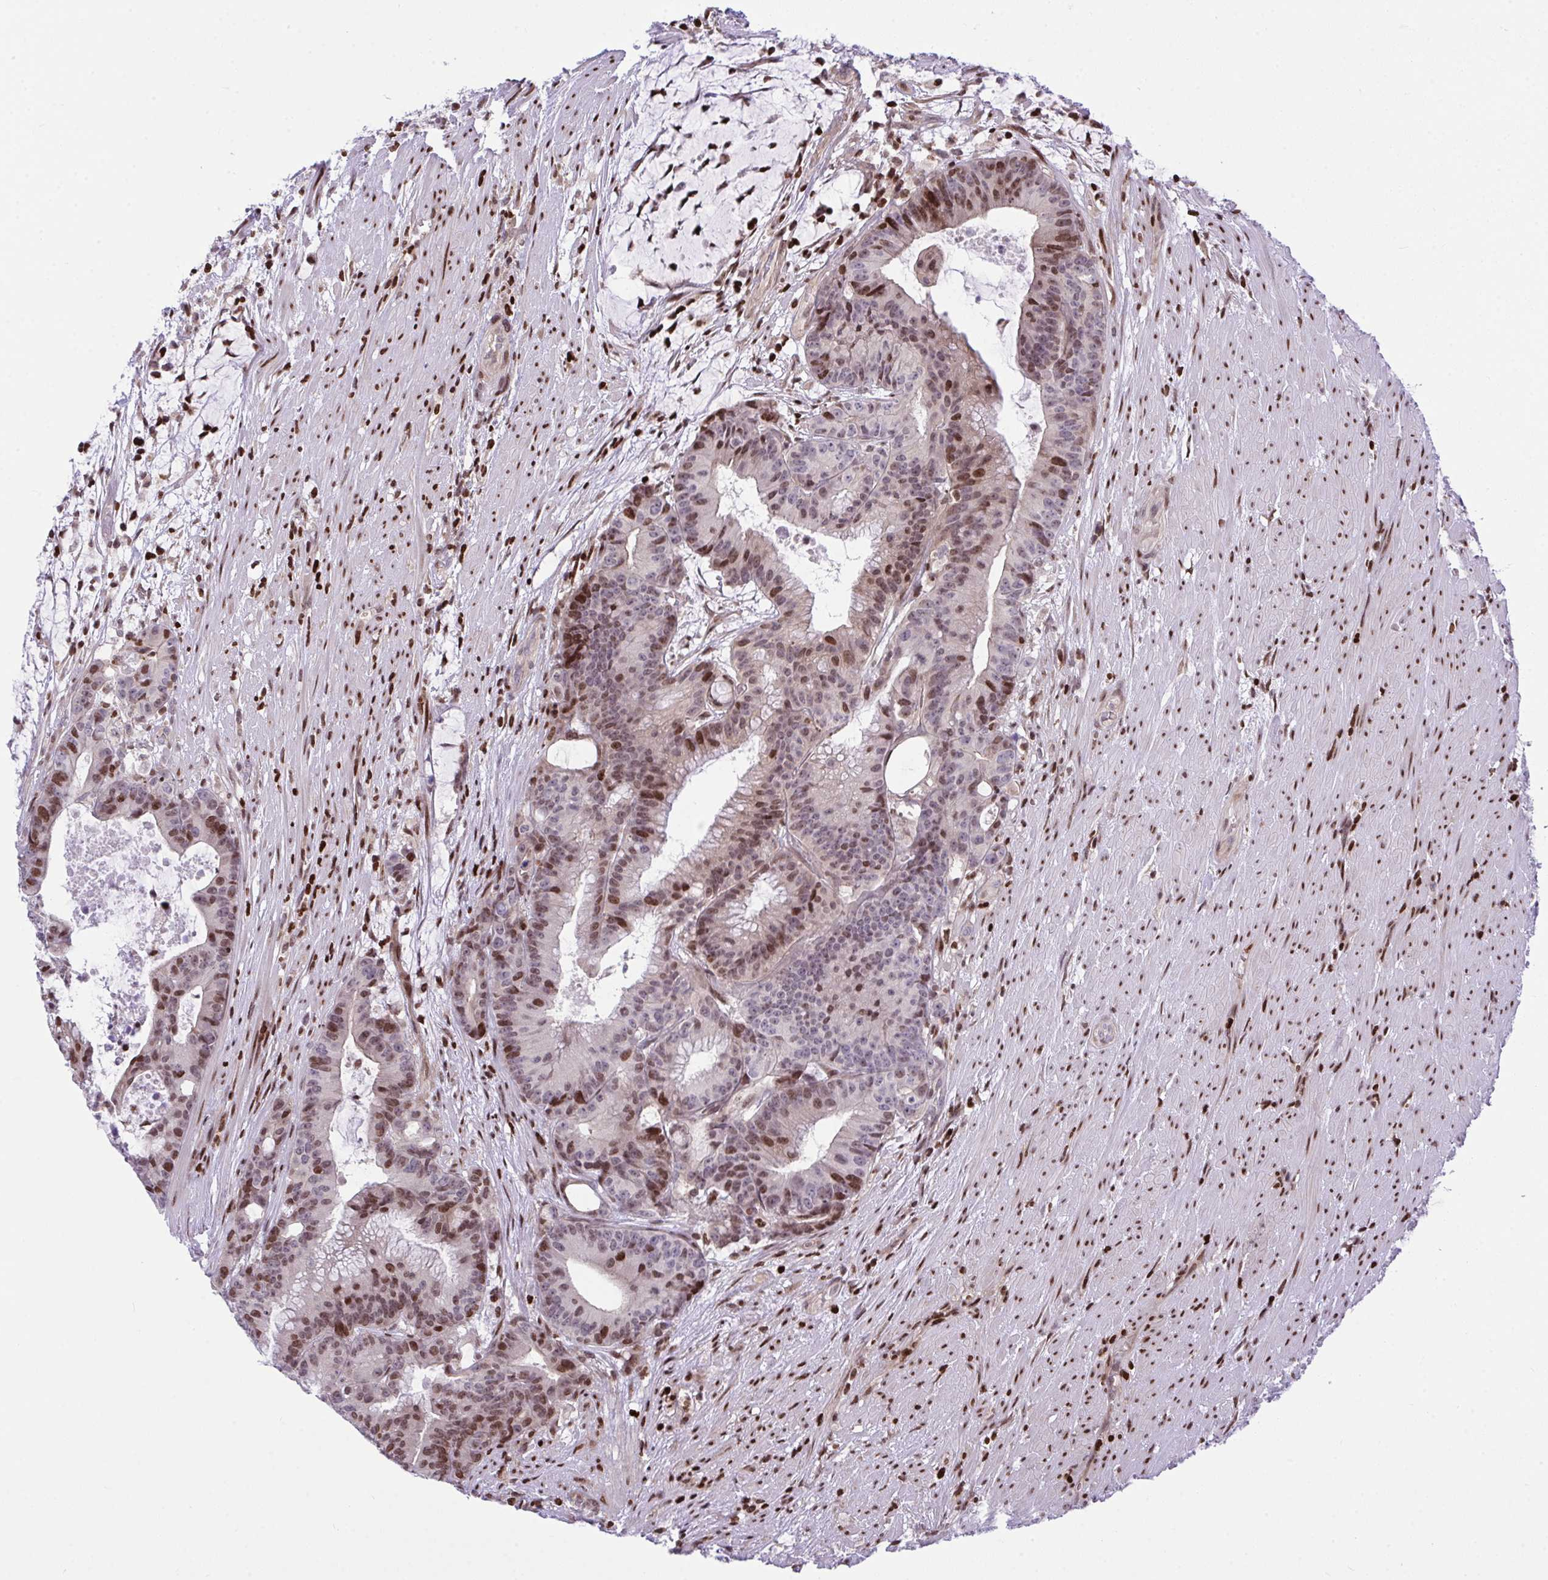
{"staining": {"intensity": "strong", "quantity": "25%-75%", "location": "nuclear"}, "tissue": "colorectal cancer", "cell_type": "Tumor cells", "image_type": "cancer", "snomed": [{"axis": "morphology", "description": "Adenocarcinoma, NOS"}, {"axis": "topography", "description": "Colon"}], "caption": "Immunohistochemical staining of human colorectal cancer (adenocarcinoma) reveals high levels of strong nuclear protein staining in approximately 25%-75% of tumor cells.", "gene": "RAPGEF5", "patient": {"sex": "female", "age": 78}}